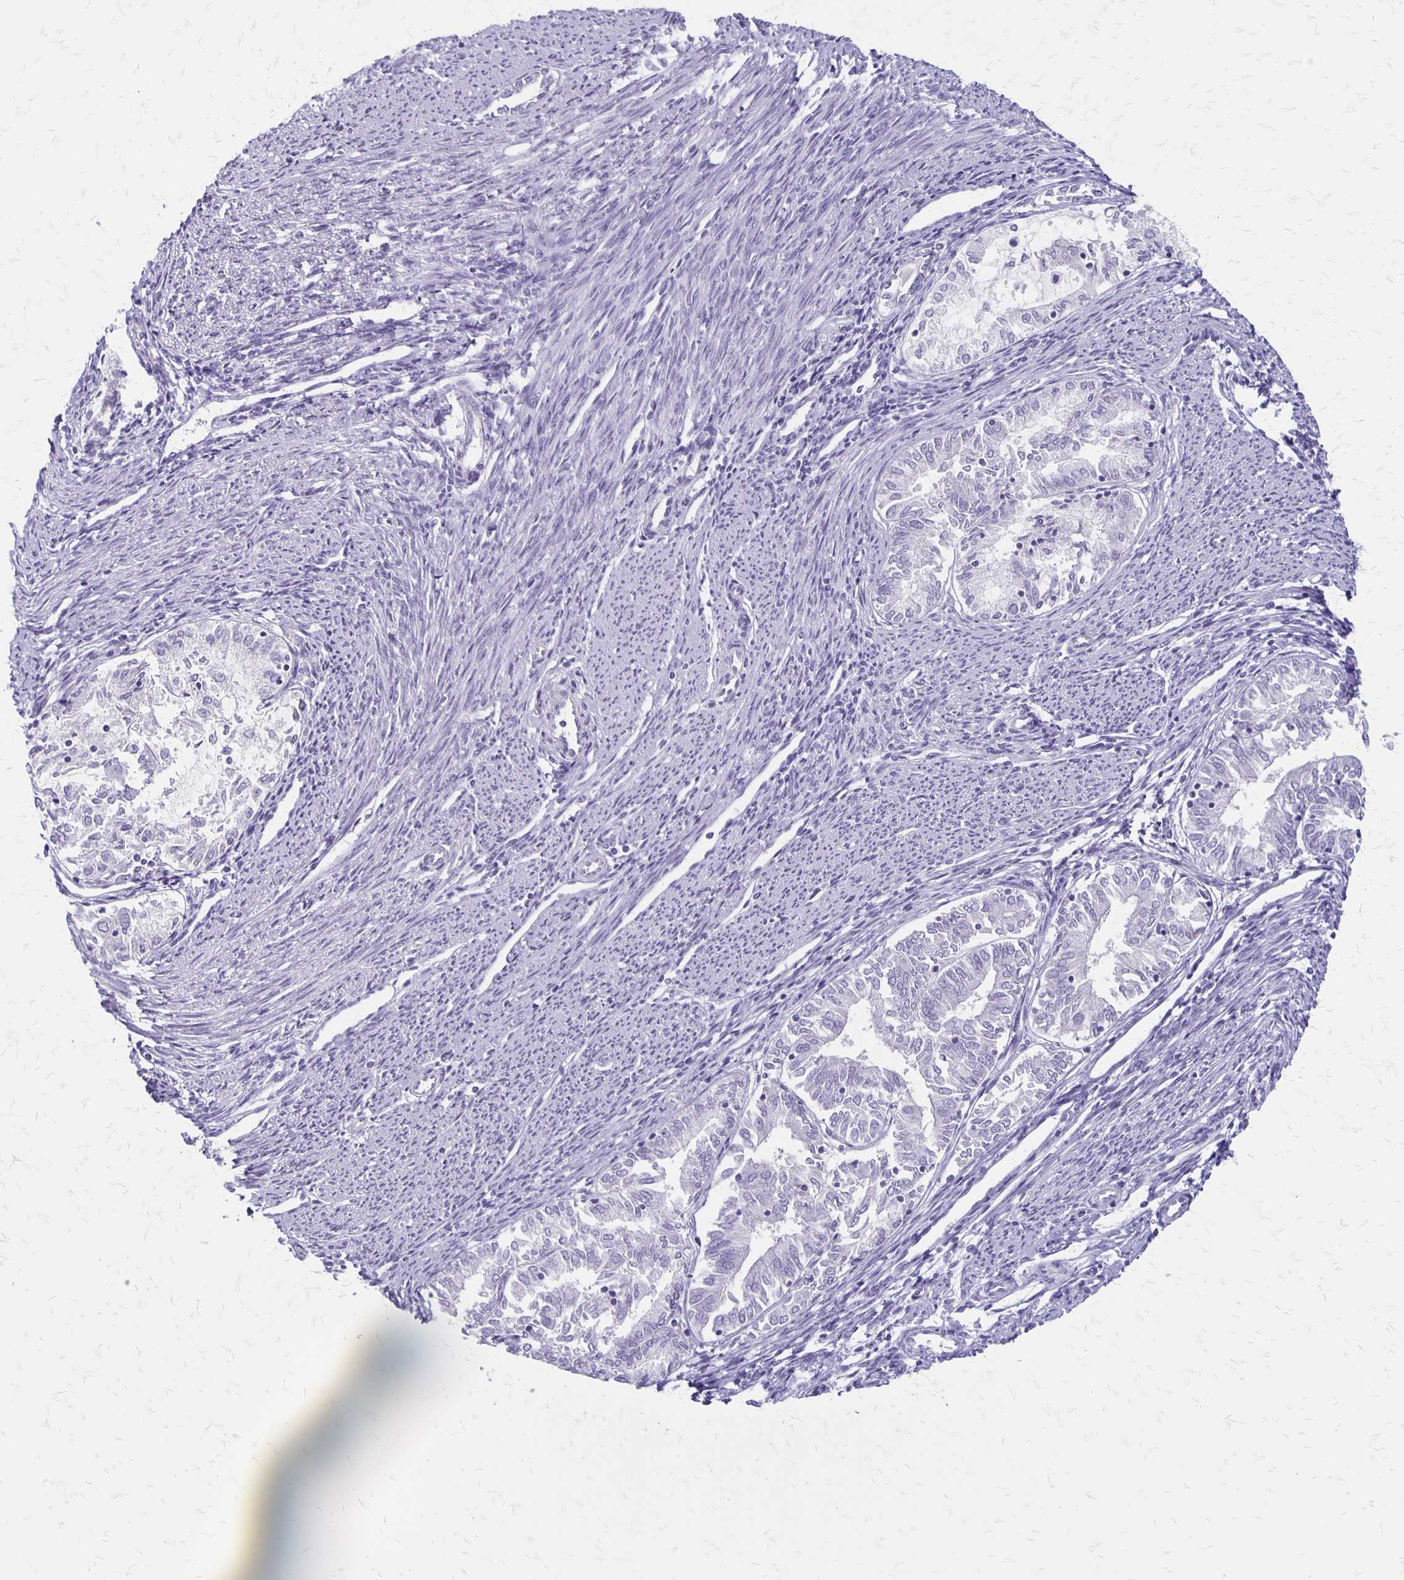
{"staining": {"intensity": "negative", "quantity": "none", "location": "none"}, "tissue": "endometrial cancer", "cell_type": "Tumor cells", "image_type": "cancer", "snomed": [{"axis": "morphology", "description": "Adenocarcinoma, NOS"}, {"axis": "topography", "description": "Endometrium"}], "caption": "Immunohistochemistry (IHC) micrograph of neoplastic tissue: adenocarcinoma (endometrial) stained with DAB (3,3'-diaminobenzidine) exhibits no significant protein staining in tumor cells.", "gene": "HOMER1", "patient": {"sex": "female", "age": 79}}